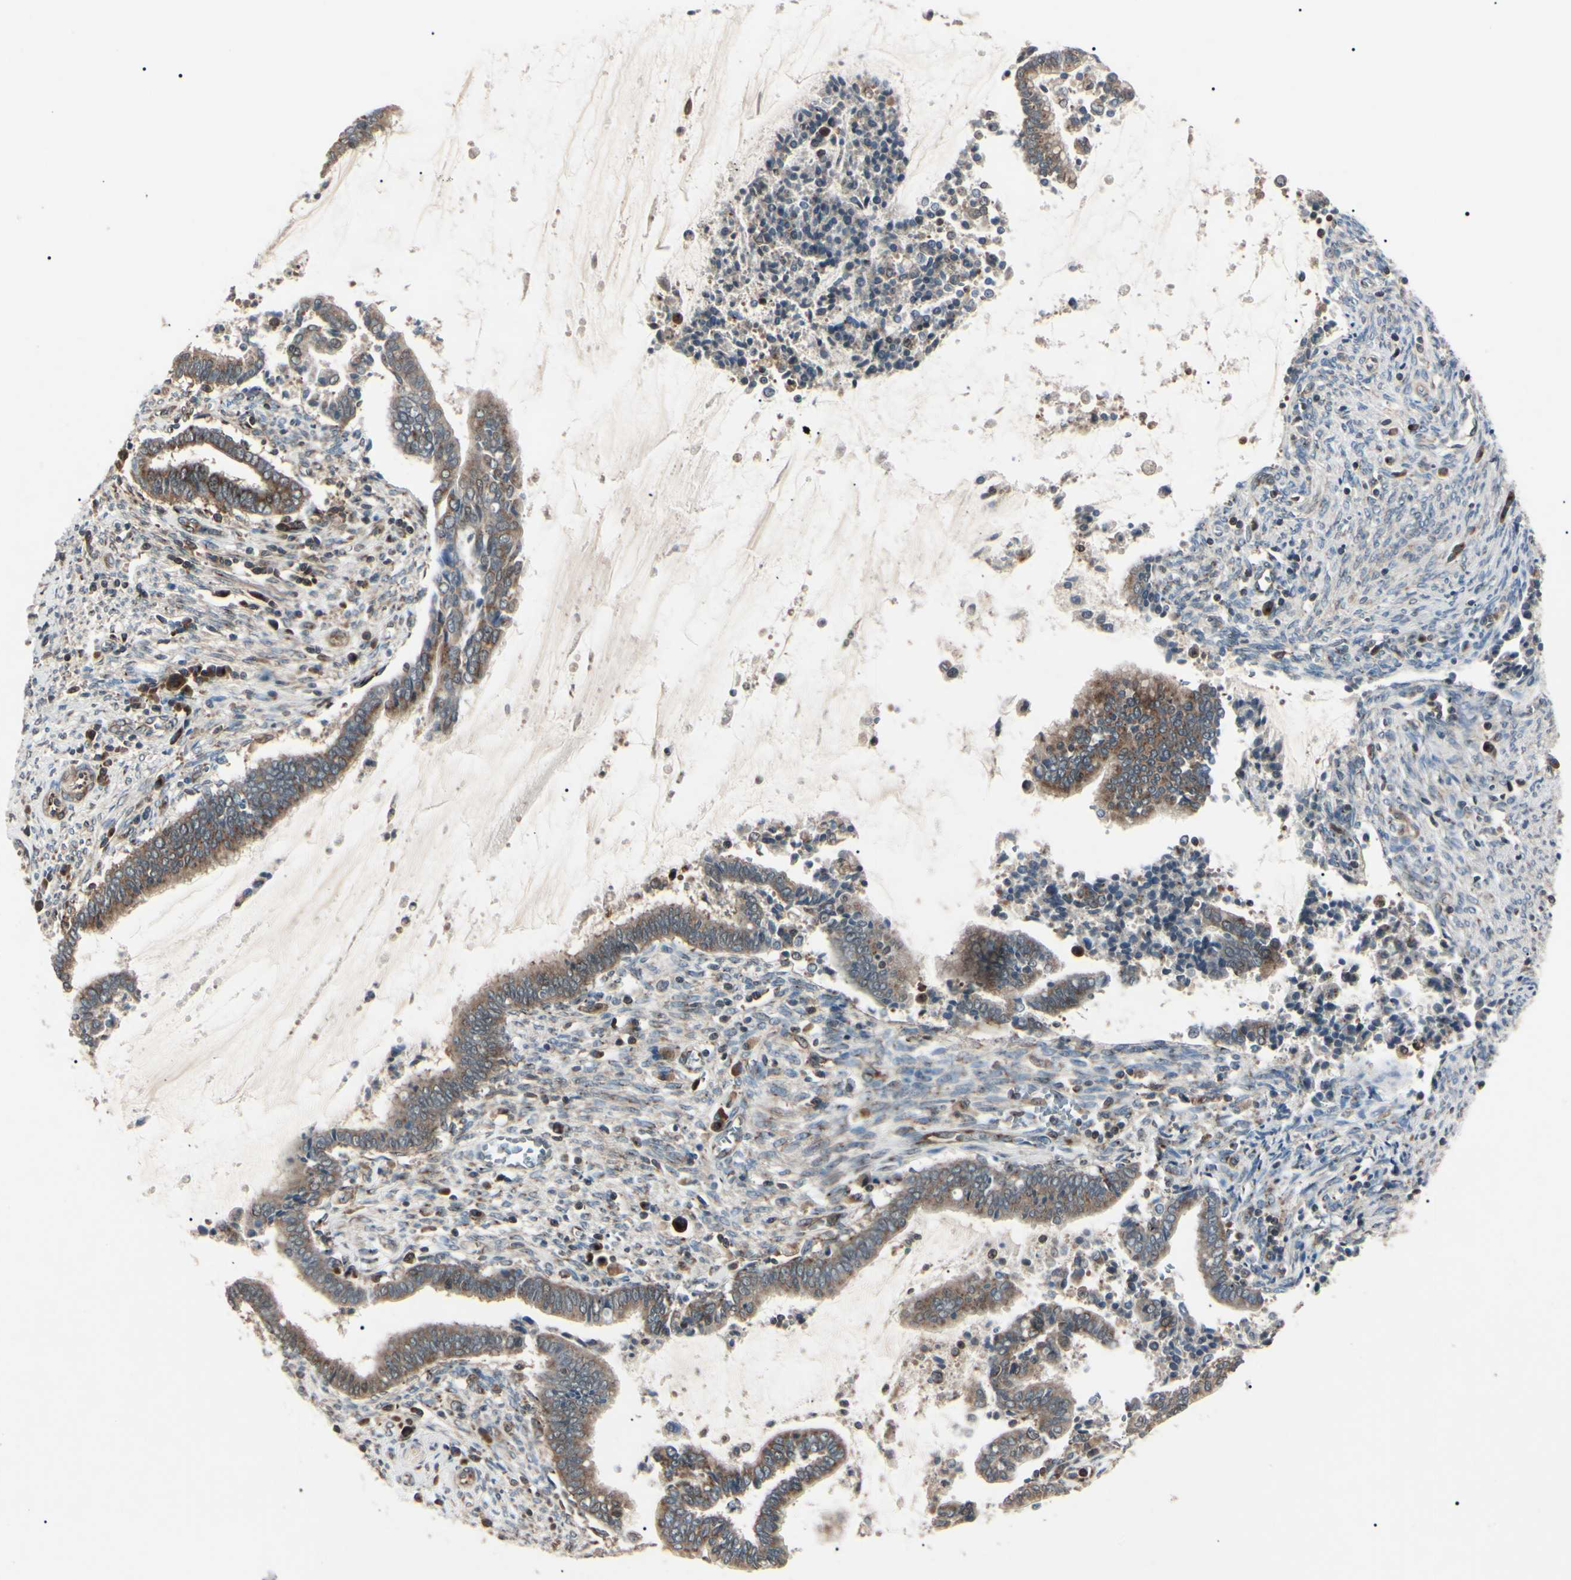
{"staining": {"intensity": "moderate", "quantity": ">75%", "location": "cytoplasmic/membranous"}, "tissue": "cervical cancer", "cell_type": "Tumor cells", "image_type": "cancer", "snomed": [{"axis": "morphology", "description": "Adenocarcinoma, NOS"}, {"axis": "topography", "description": "Cervix"}], "caption": "This histopathology image demonstrates IHC staining of human adenocarcinoma (cervical), with medium moderate cytoplasmic/membranous positivity in approximately >75% of tumor cells.", "gene": "MAPRE1", "patient": {"sex": "female", "age": 44}}